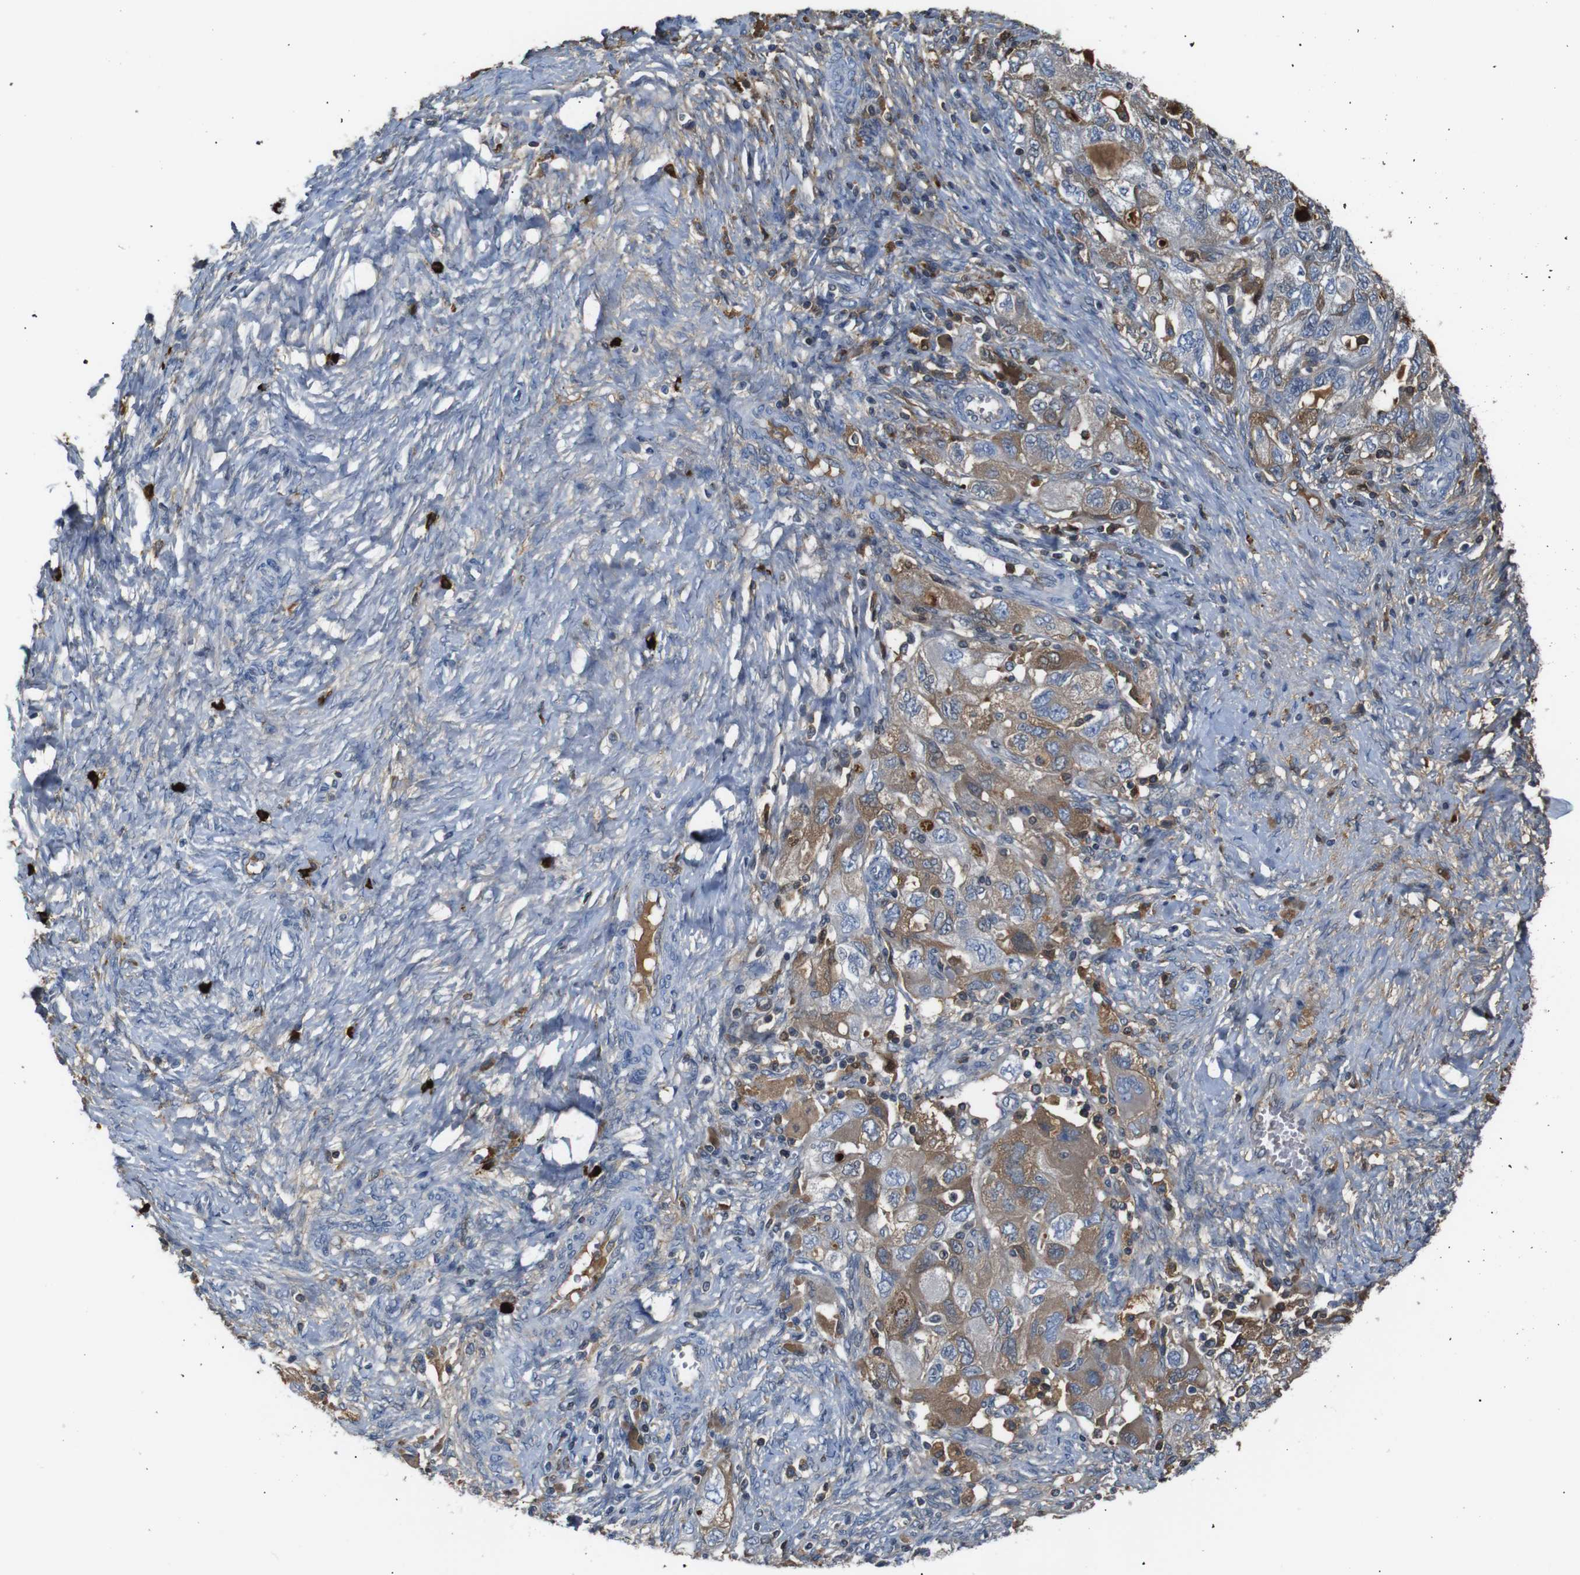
{"staining": {"intensity": "moderate", "quantity": "25%-75%", "location": "cytoplasmic/membranous"}, "tissue": "ovarian cancer", "cell_type": "Tumor cells", "image_type": "cancer", "snomed": [{"axis": "morphology", "description": "Carcinoma, NOS"}, {"axis": "morphology", "description": "Cystadenocarcinoma, serous, NOS"}, {"axis": "topography", "description": "Ovary"}], "caption": "The photomicrograph exhibits staining of ovarian serous cystadenocarcinoma, revealing moderate cytoplasmic/membranous protein staining (brown color) within tumor cells.", "gene": "SERPINA1", "patient": {"sex": "female", "age": 69}}